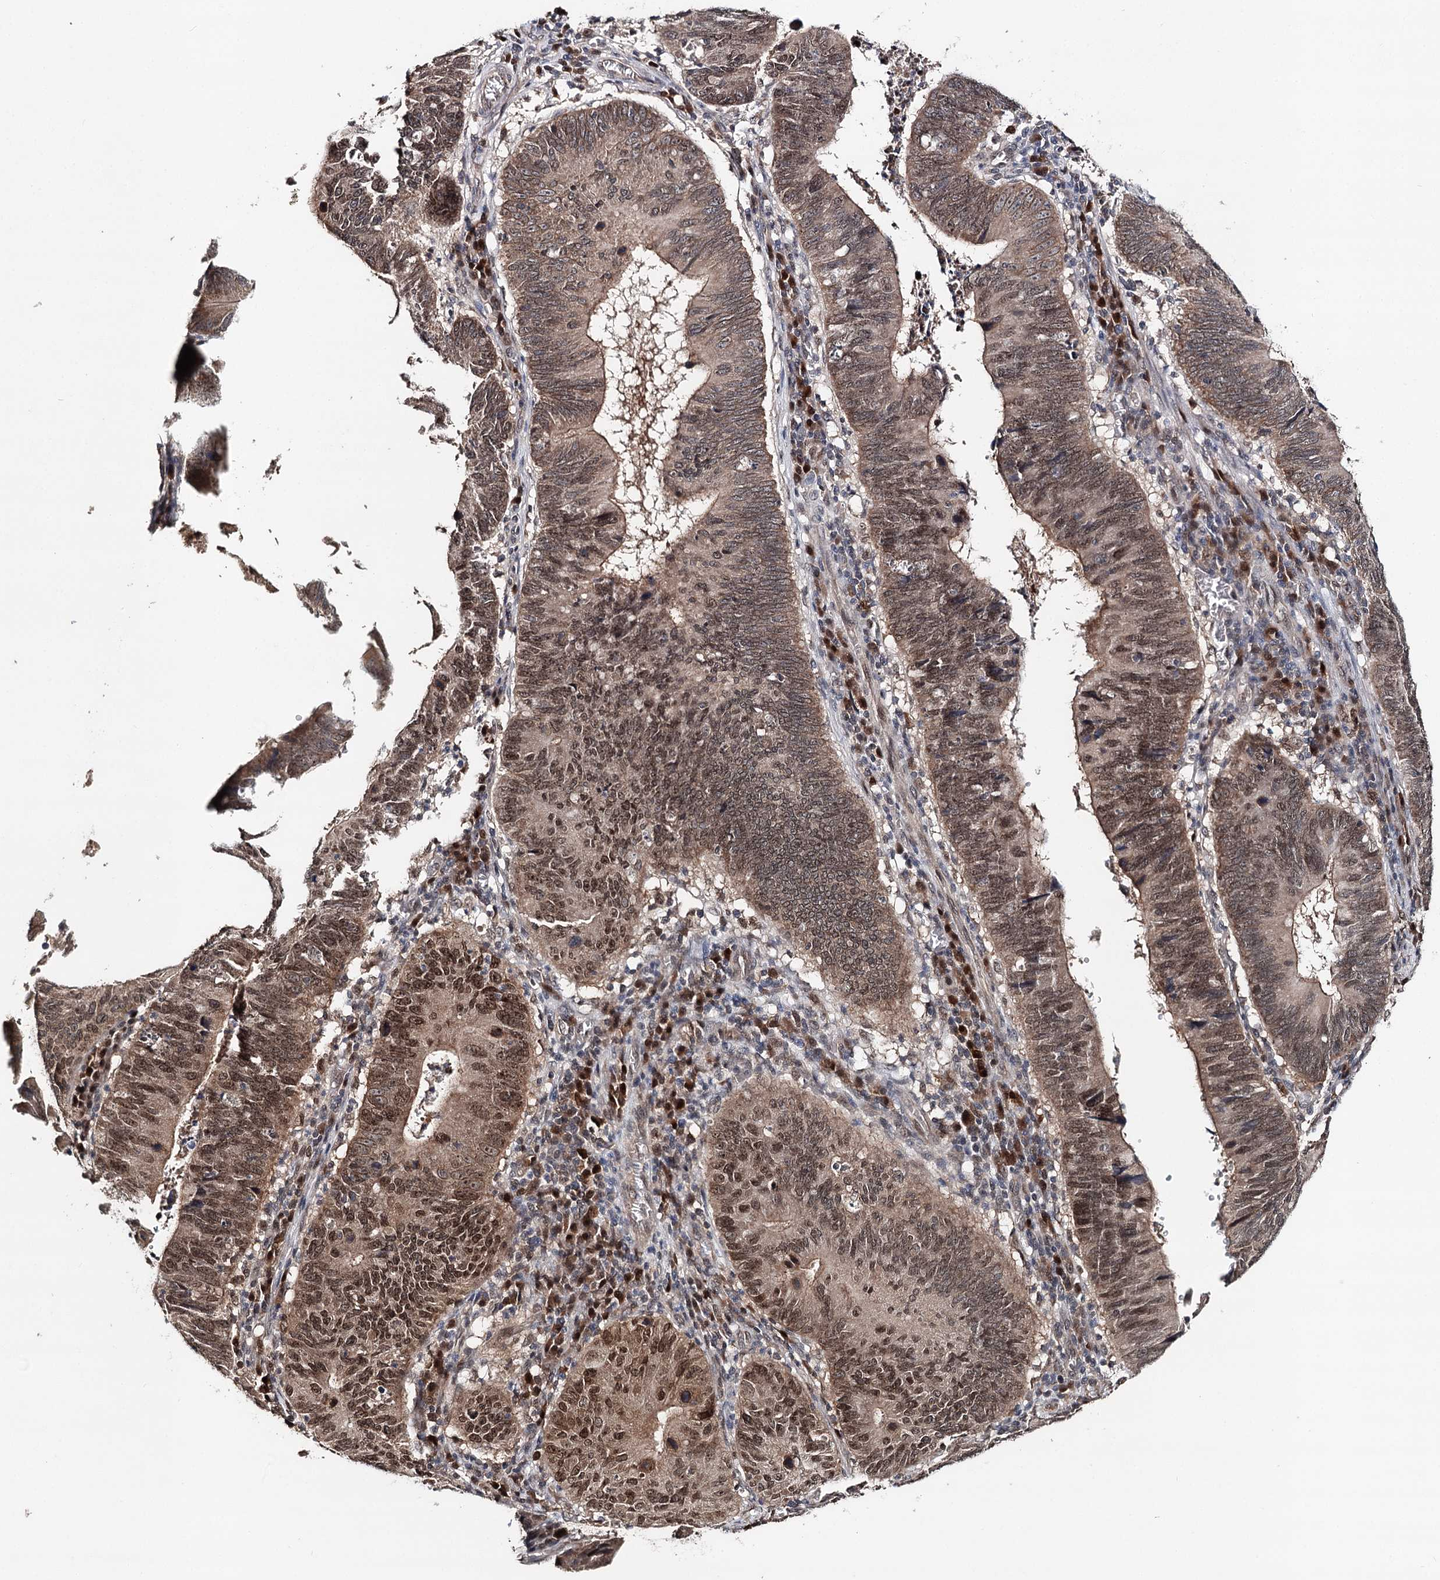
{"staining": {"intensity": "moderate", "quantity": ">75%", "location": "cytoplasmic/membranous,nuclear"}, "tissue": "stomach cancer", "cell_type": "Tumor cells", "image_type": "cancer", "snomed": [{"axis": "morphology", "description": "Adenocarcinoma, NOS"}, {"axis": "topography", "description": "Stomach"}], "caption": "Stomach adenocarcinoma stained with IHC demonstrates moderate cytoplasmic/membranous and nuclear staining in approximately >75% of tumor cells.", "gene": "NOPCHAP1", "patient": {"sex": "male", "age": 59}}